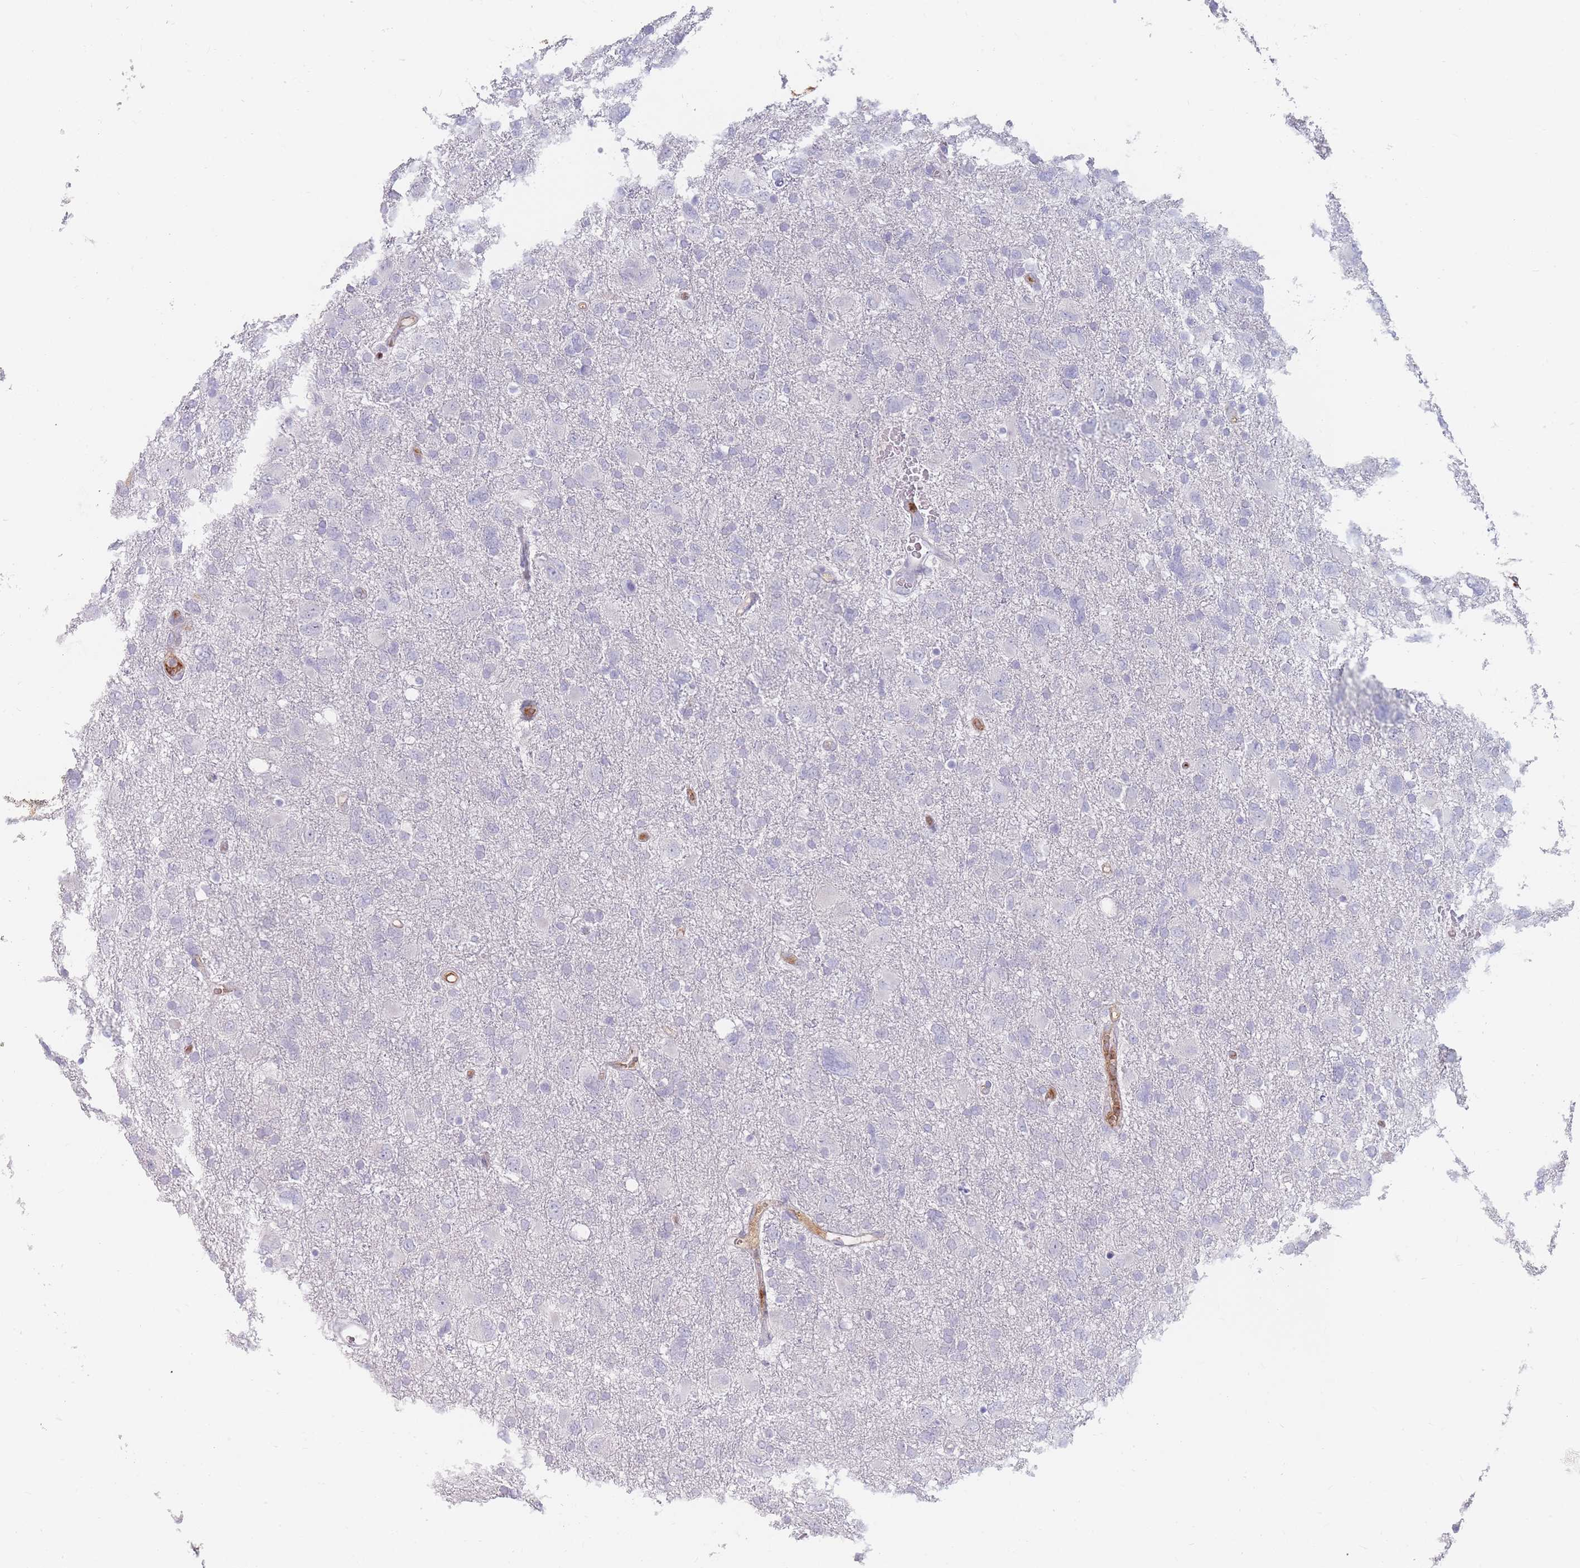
{"staining": {"intensity": "negative", "quantity": "none", "location": "none"}, "tissue": "glioma", "cell_type": "Tumor cells", "image_type": "cancer", "snomed": [{"axis": "morphology", "description": "Glioma, malignant, High grade"}, {"axis": "topography", "description": "Brain"}], "caption": "Malignant high-grade glioma stained for a protein using IHC demonstrates no staining tumor cells.", "gene": "PRG4", "patient": {"sex": "male", "age": 61}}